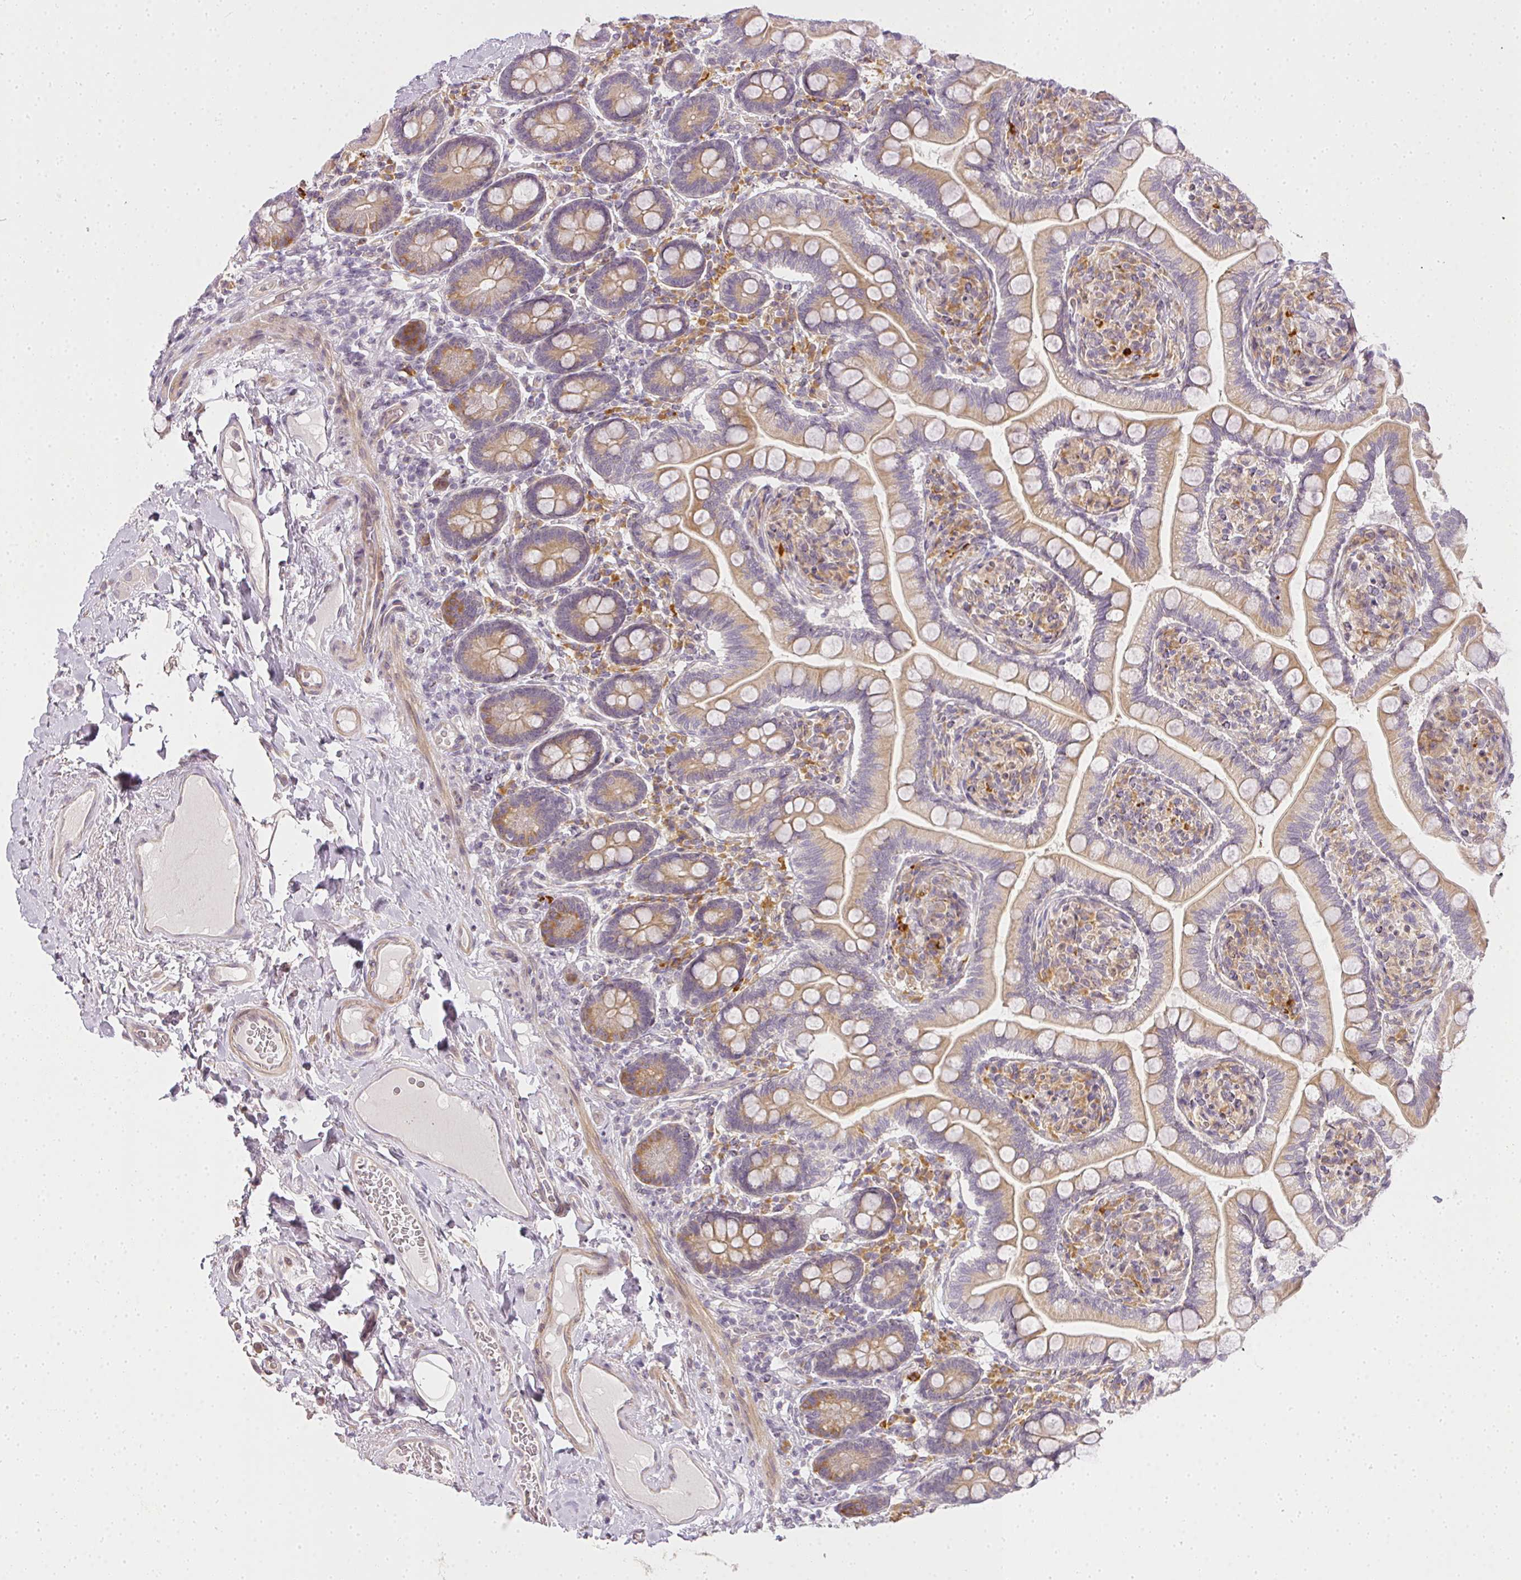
{"staining": {"intensity": "moderate", "quantity": ">75%", "location": "cytoplasmic/membranous"}, "tissue": "small intestine", "cell_type": "Glandular cells", "image_type": "normal", "snomed": [{"axis": "morphology", "description": "Normal tissue, NOS"}, {"axis": "topography", "description": "Small intestine"}], "caption": "Normal small intestine was stained to show a protein in brown. There is medium levels of moderate cytoplasmic/membranous positivity in approximately >75% of glandular cells. The protein is stained brown, and the nuclei are stained in blue (DAB IHC with brightfield microscopy, high magnification).", "gene": "MED19", "patient": {"sex": "female", "age": 64}}